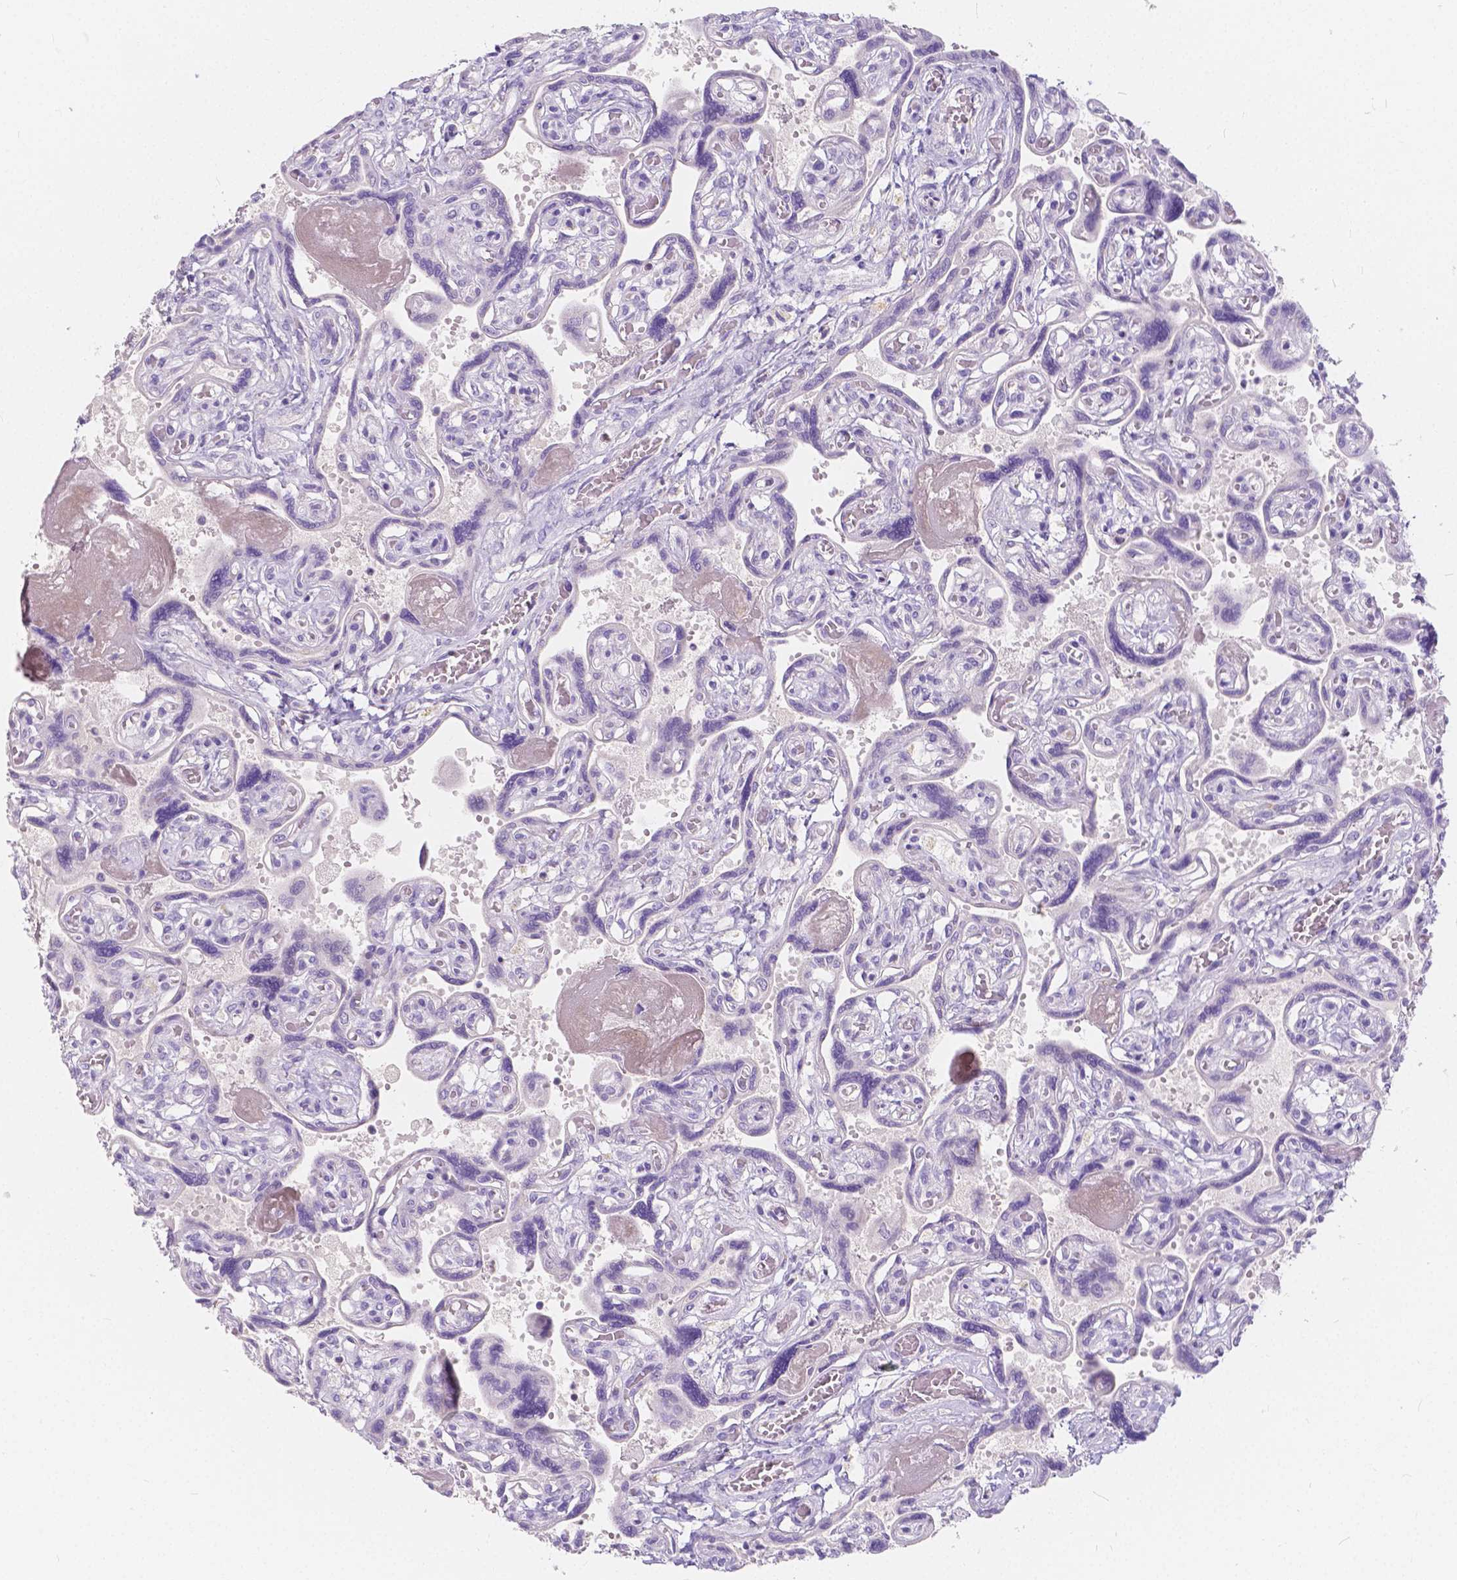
{"staining": {"intensity": "negative", "quantity": "none", "location": "none"}, "tissue": "placenta", "cell_type": "Decidual cells", "image_type": "normal", "snomed": [{"axis": "morphology", "description": "Normal tissue, NOS"}, {"axis": "topography", "description": "Placenta"}], "caption": "High magnification brightfield microscopy of unremarkable placenta stained with DAB (brown) and counterstained with hematoxylin (blue): decidual cells show no significant positivity. The staining was performed using DAB (3,3'-diaminobenzidine) to visualize the protein expression in brown, while the nuclei were stained in blue with hematoxylin (Magnification: 20x).", "gene": "RNF186", "patient": {"sex": "female", "age": 32}}